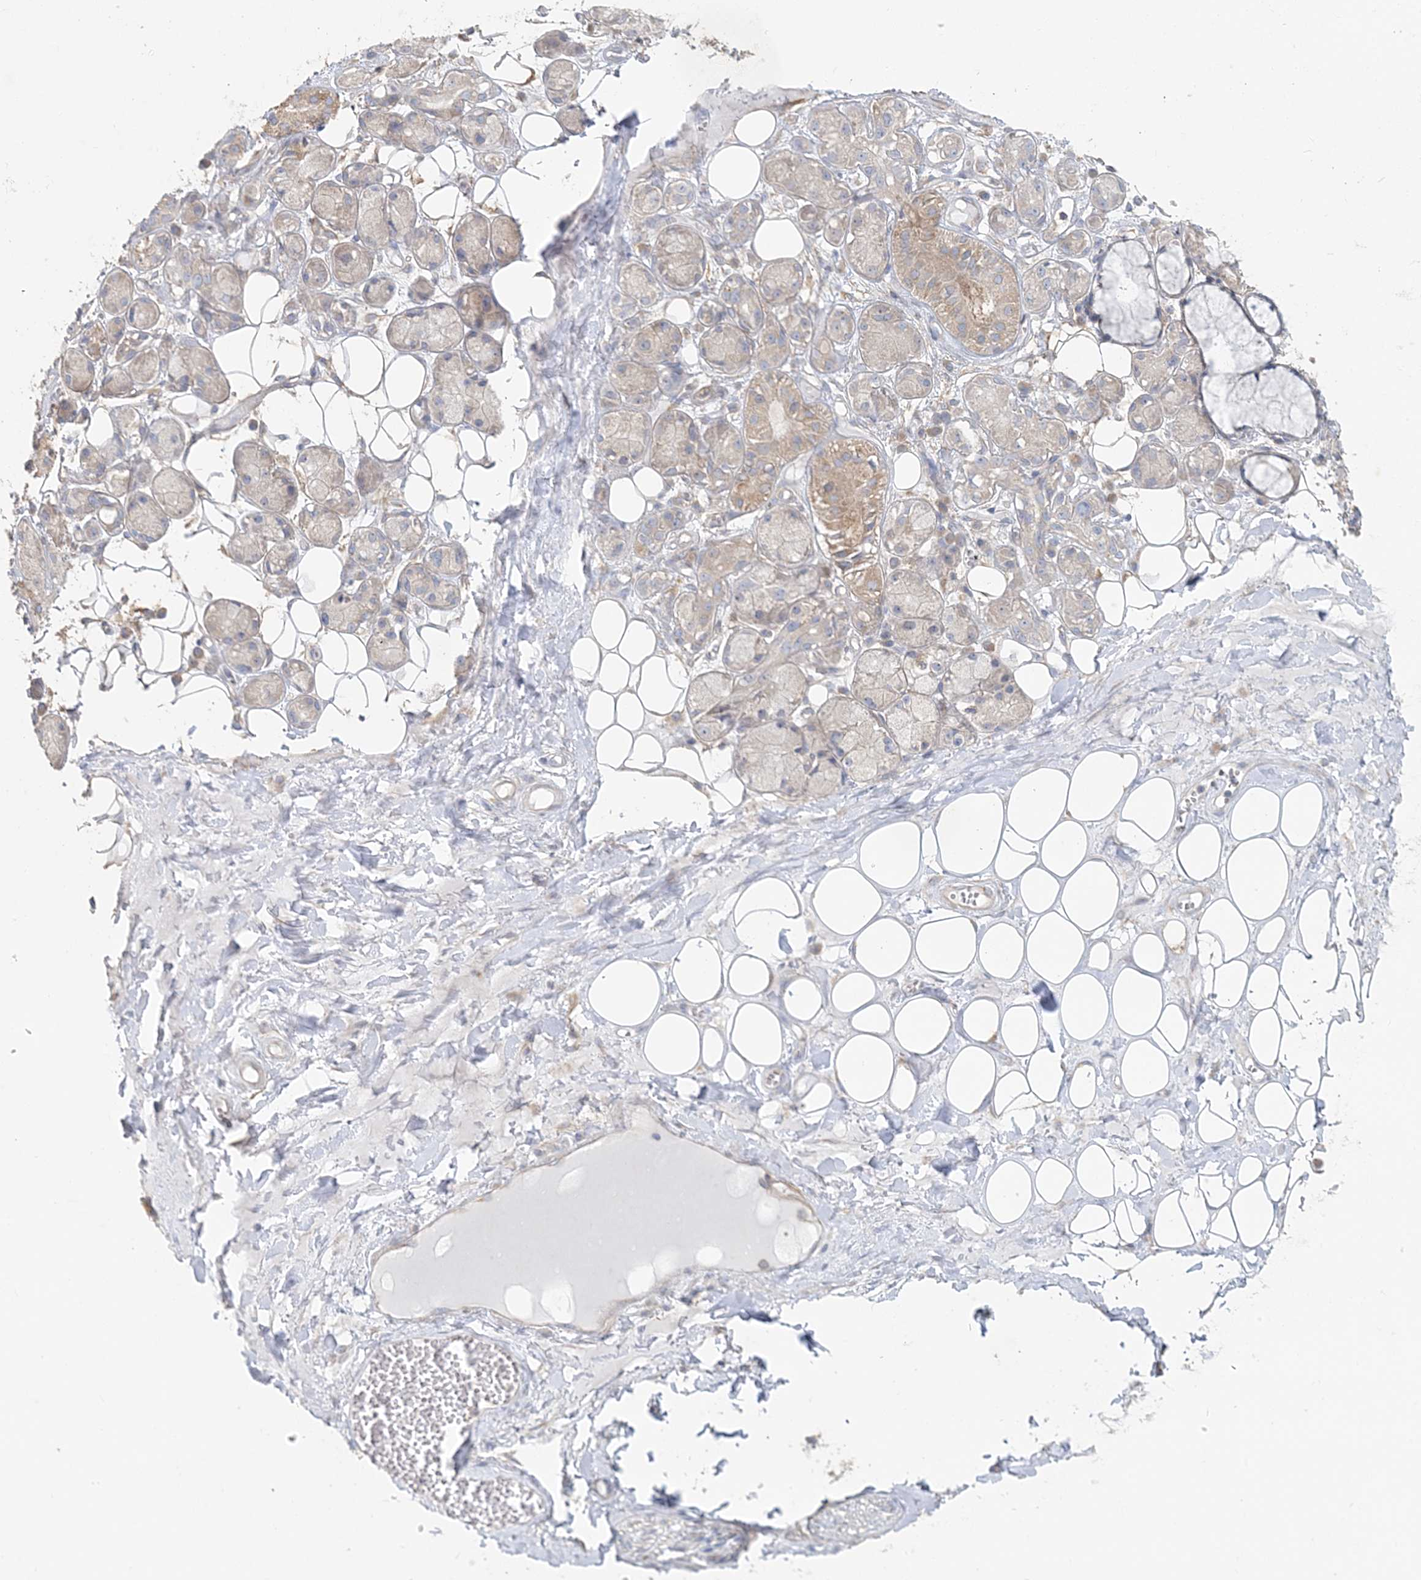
{"staining": {"intensity": "negative", "quantity": "none", "location": "none"}, "tissue": "adipose tissue", "cell_type": "Adipocytes", "image_type": "normal", "snomed": [{"axis": "morphology", "description": "Normal tissue, NOS"}, {"axis": "morphology", "description": "Inflammation, NOS"}, {"axis": "topography", "description": "Salivary gland"}, {"axis": "topography", "description": "Peripheral nerve tissue"}], "caption": "The image demonstrates no significant positivity in adipocytes of adipose tissue. (DAB IHC visualized using brightfield microscopy, high magnification).", "gene": "TBC1D5", "patient": {"sex": "female", "age": 75}}